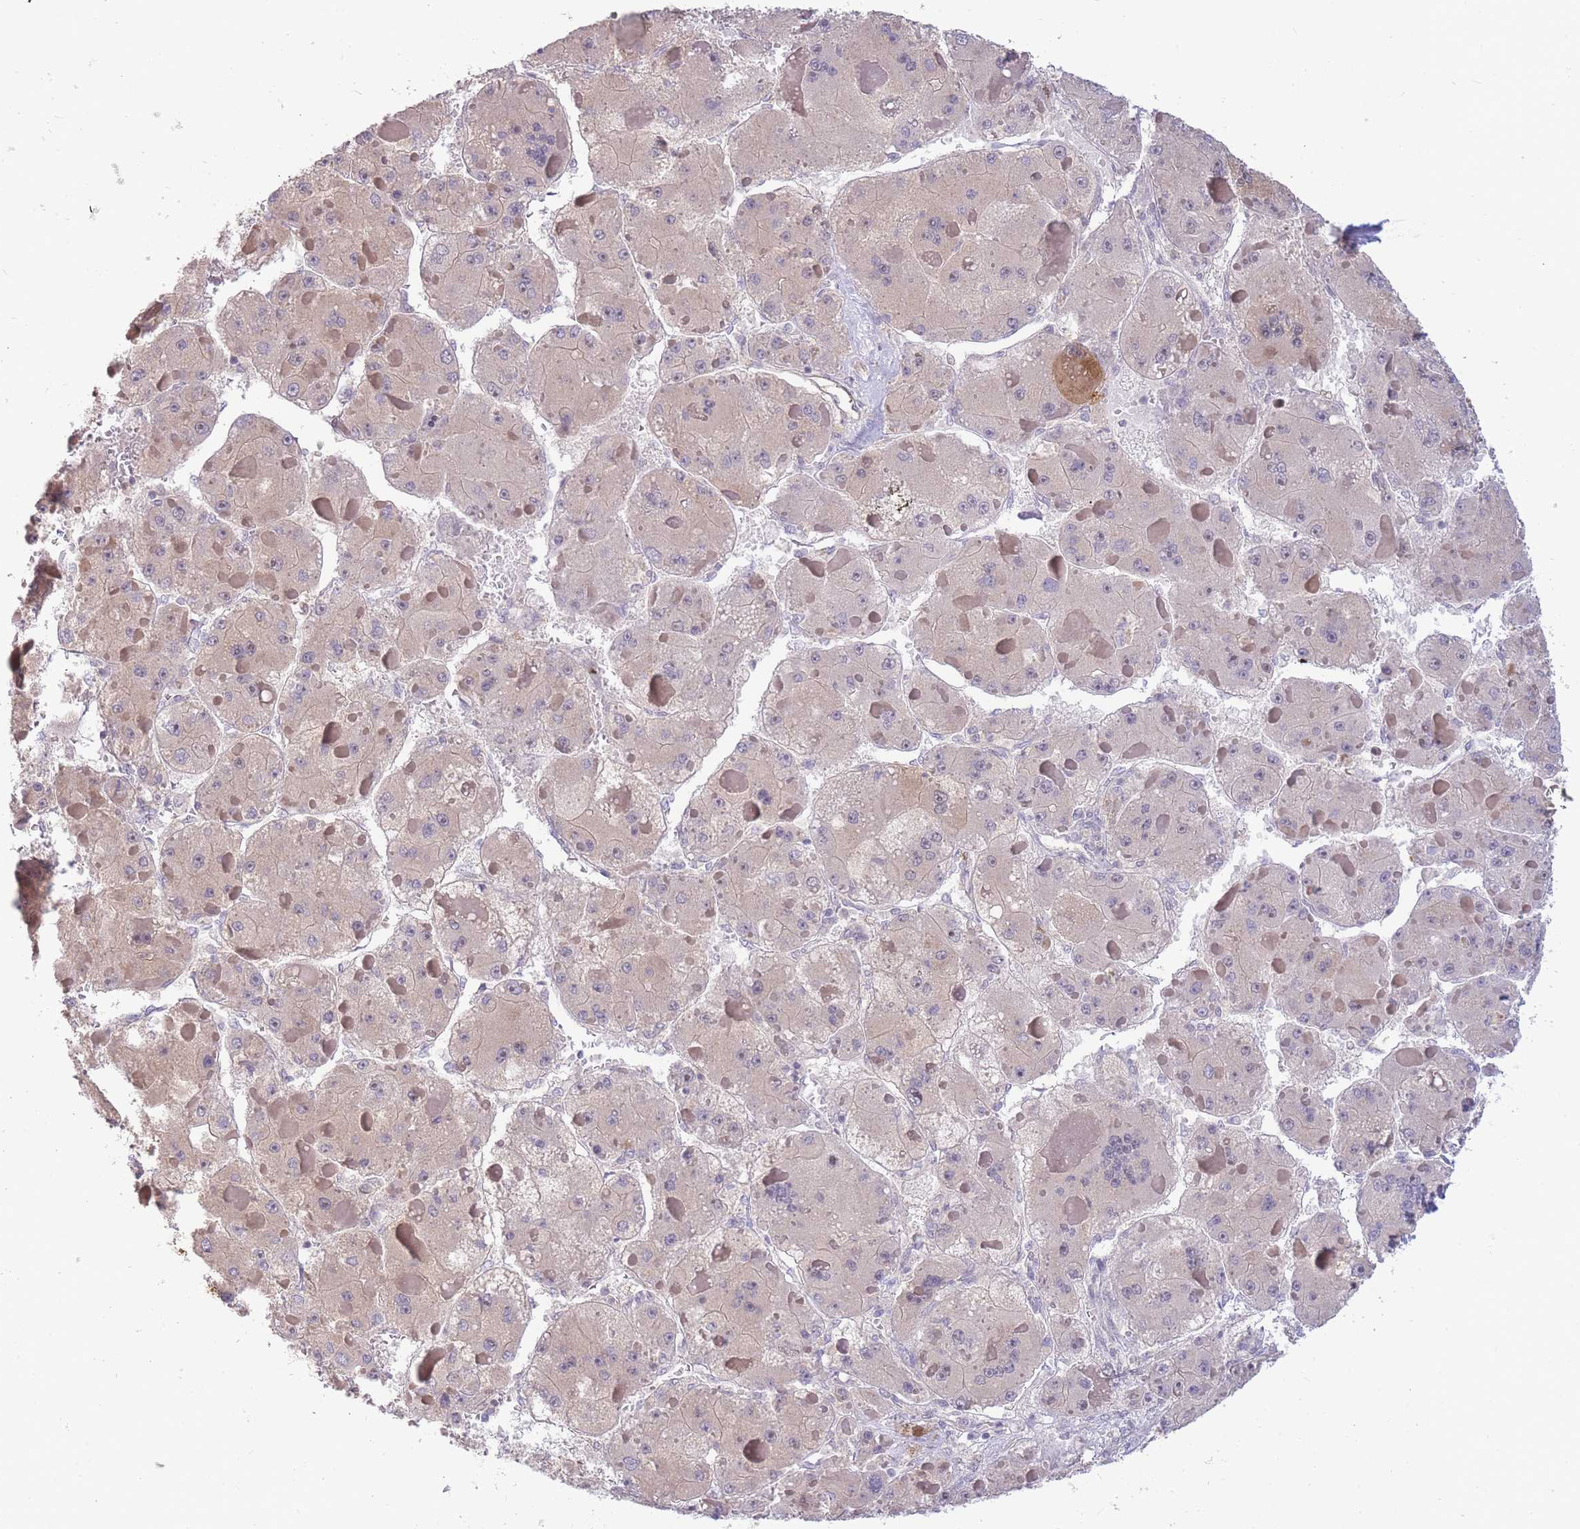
{"staining": {"intensity": "negative", "quantity": "none", "location": "none"}, "tissue": "liver cancer", "cell_type": "Tumor cells", "image_type": "cancer", "snomed": [{"axis": "morphology", "description": "Carcinoma, Hepatocellular, NOS"}, {"axis": "topography", "description": "Liver"}], "caption": "Immunohistochemistry of liver cancer (hepatocellular carcinoma) shows no positivity in tumor cells.", "gene": "SMC6", "patient": {"sex": "female", "age": 73}}